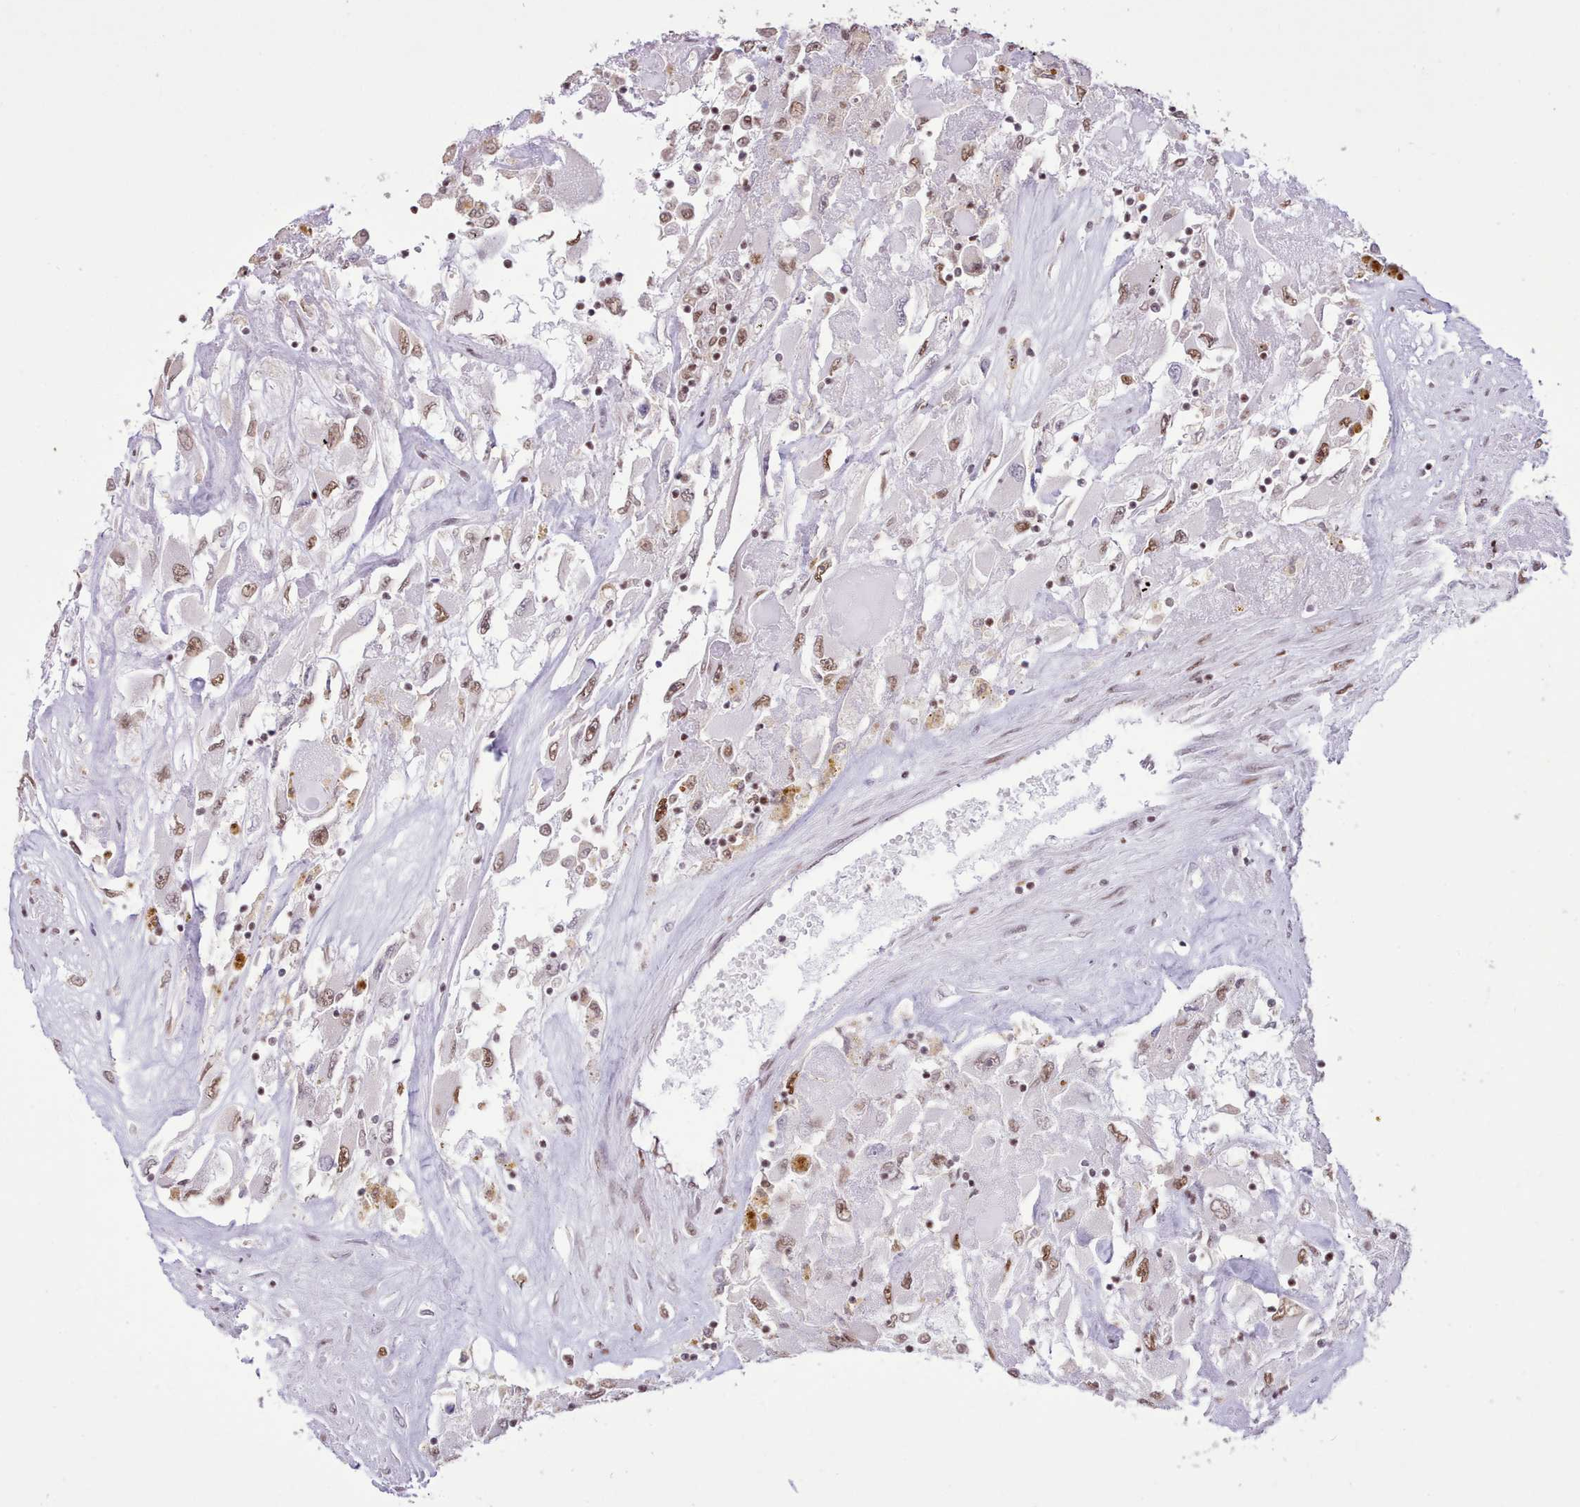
{"staining": {"intensity": "moderate", "quantity": ">75%", "location": "nuclear"}, "tissue": "renal cancer", "cell_type": "Tumor cells", "image_type": "cancer", "snomed": [{"axis": "morphology", "description": "Adenocarcinoma, NOS"}, {"axis": "topography", "description": "Kidney"}], "caption": "Brown immunohistochemical staining in renal cancer demonstrates moderate nuclear positivity in approximately >75% of tumor cells.", "gene": "TAF15", "patient": {"sex": "female", "age": 52}}